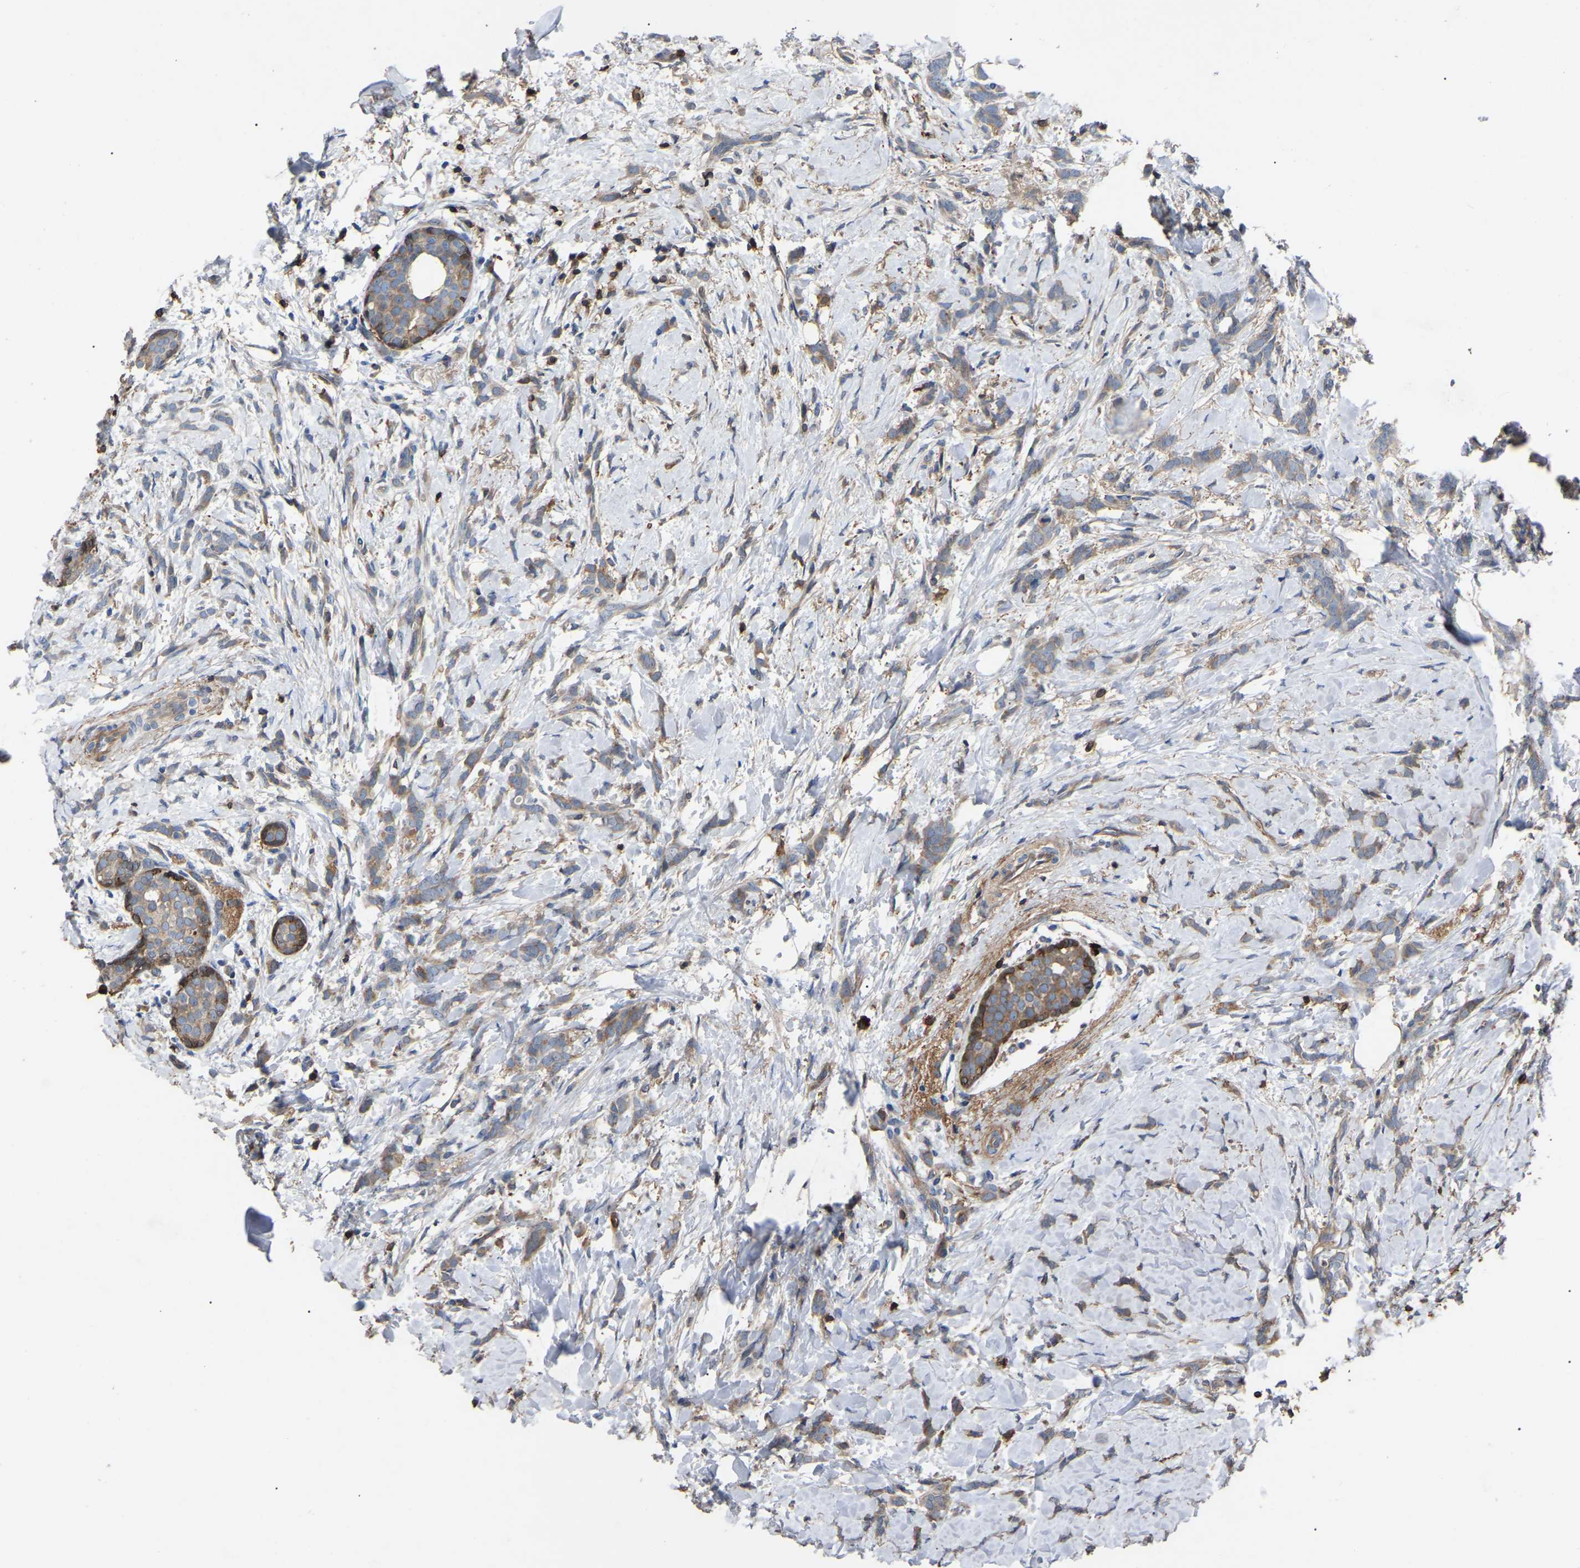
{"staining": {"intensity": "weak", "quantity": ">75%", "location": "cytoplasmic/membranous"}, "tissue": "breast cancer", "cell_type": "Tumor cells", "image_type": "cancer", "snomed": [{"axis": "morphology", "description": "Lobular carcinoma, in situ"}, {"axis": "morphology", "description": "Lobular carcinoma"}, {"axis": "topography", "description": "Breast"}], "caption": "Immunohistochemical staining of lobular carcinoma (breast) exhibits low levels of weak cytoplasmic/membranous protein staining in approximately >75% of tumor cells.", "gene": "CIT", "patient": {"sex": "female", "age": 41}}